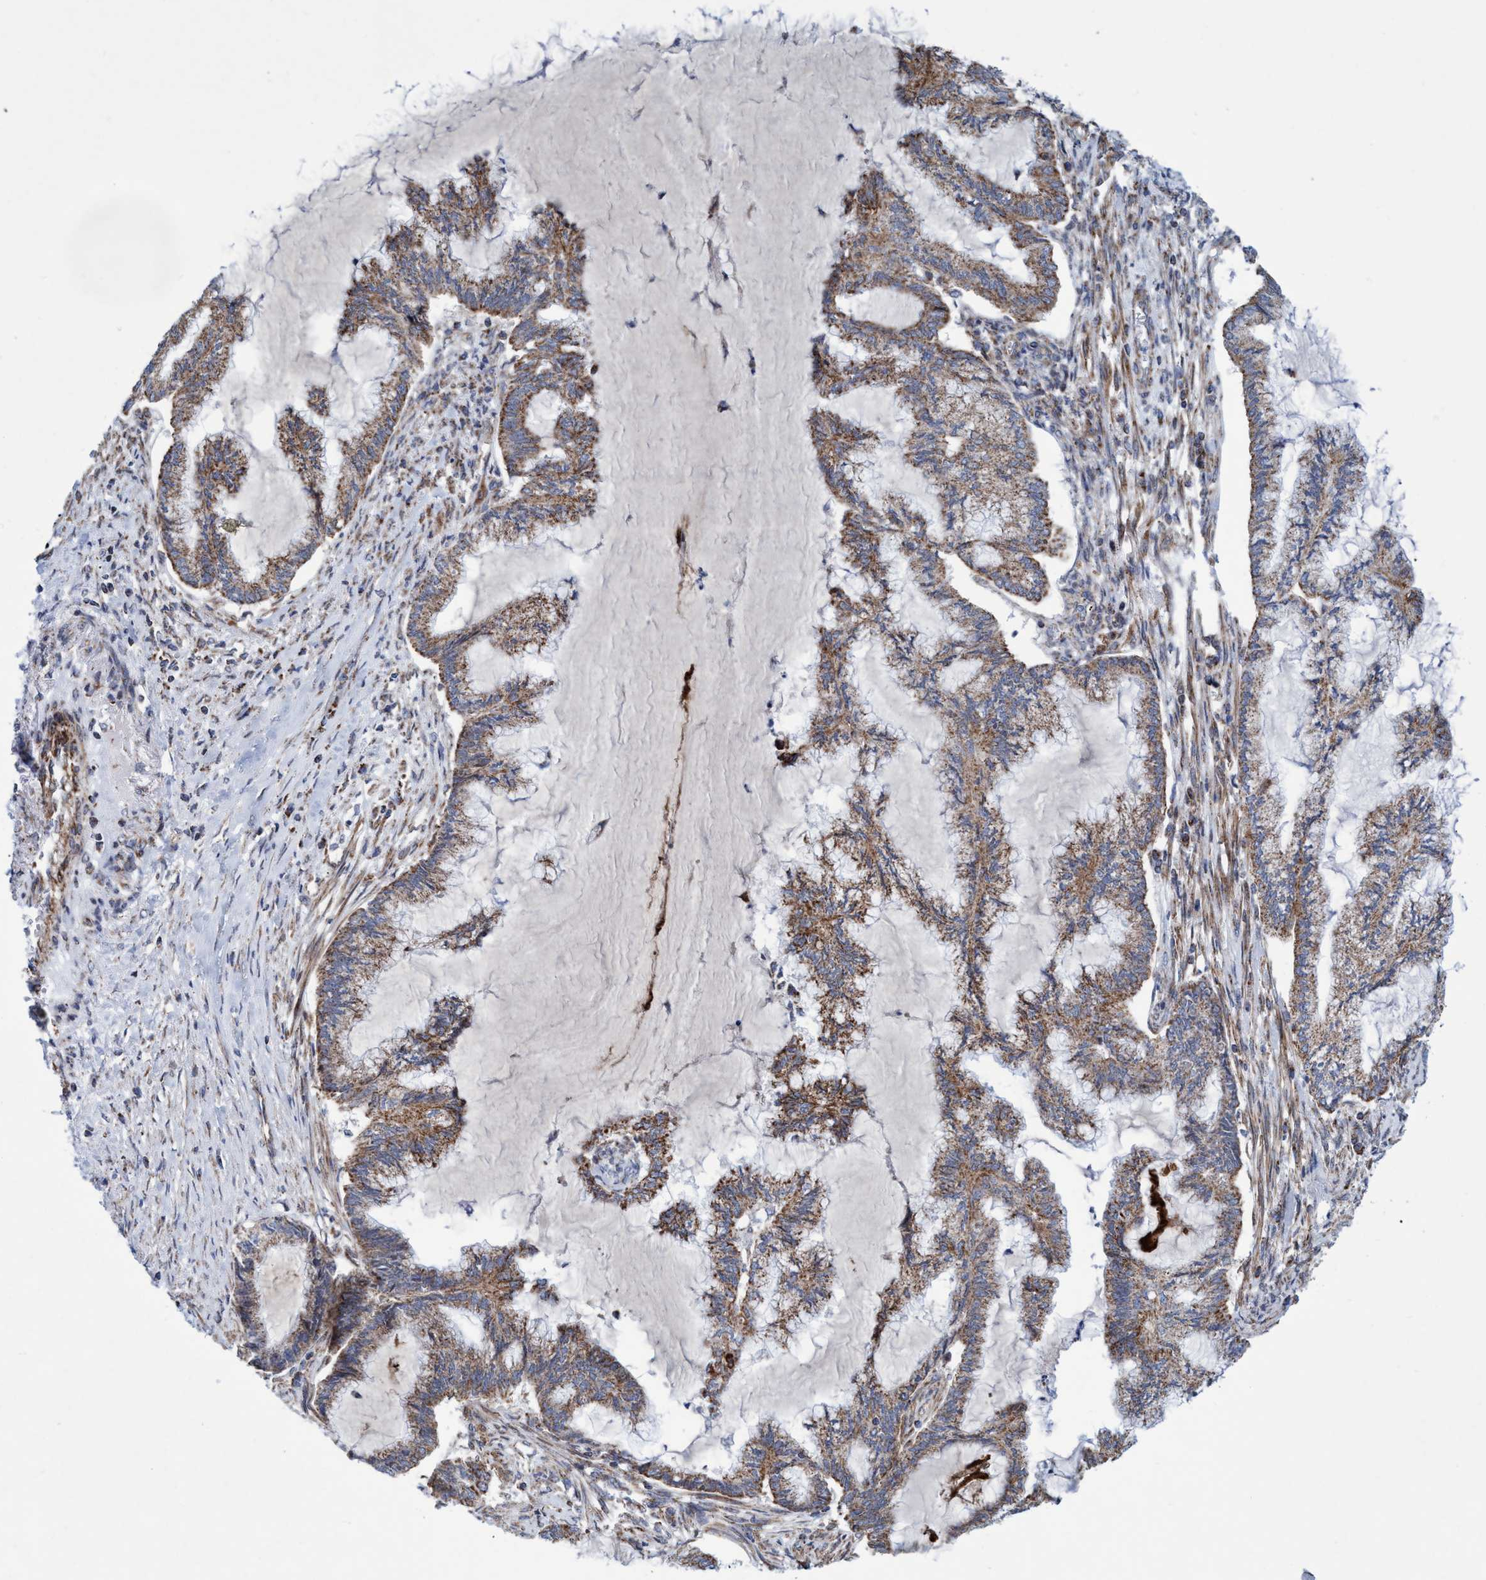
{"staining": {"intensity": "moderate", "quantity": ">75%", "location": "cytoplasmic/membranous"}, "tissue": "endometrial cancer", "cell_type": "Tumor cells", "image_type": "cancer", "snomed": [{"axis": "morphology", "description": "Adenocarcinoma, NOS"}, {"axis": "topography", "description": "Endometrium"}], "caption": "Adenocarcinoma (endometrial) stained for a protein (brown) shows moderate cytoplasmic/membranous positive expression in about >75% of tumor cells.", "gene": "POLR1F", "patient": {"sex": "female", "age": 86}}